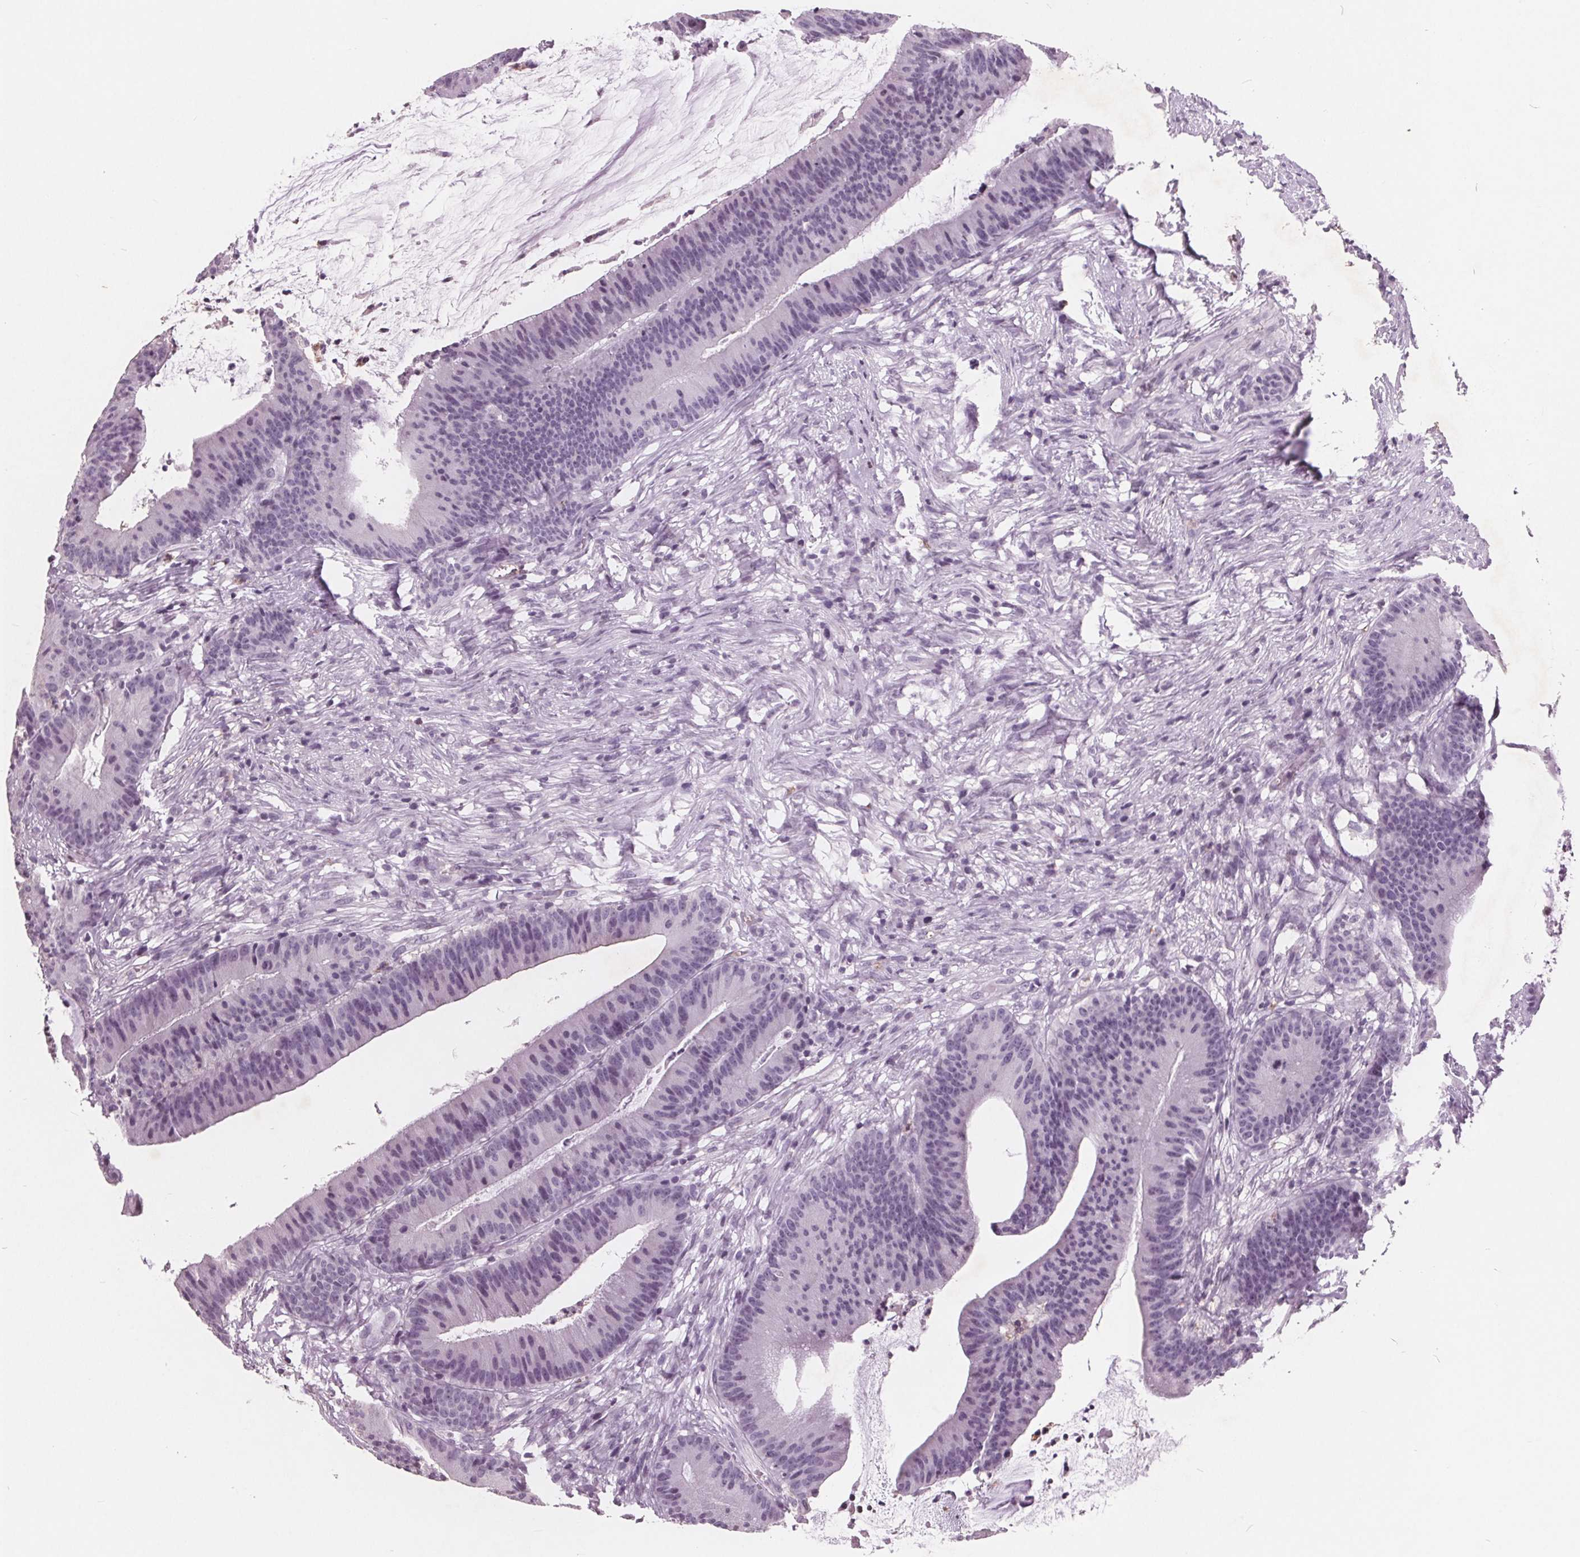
{"staining": {"intensity": "negative", "quantity": "none", "location": "none"}, "tissue": "colorectal cancer", "cell_type": "Tumor cells", "image_type": "cancer", "snomed": [{"axis": "morphology", "description": "Adenocarcinoma, NOS"}, {"axis": "topography", "description": "Colon"}], "caption": "This is an IHC image of human adenocarcinoma (colorectal). There is no expression in tumor cells.", "gene": "PTPN14", "patient": {"sex": "female", "age": 78}}